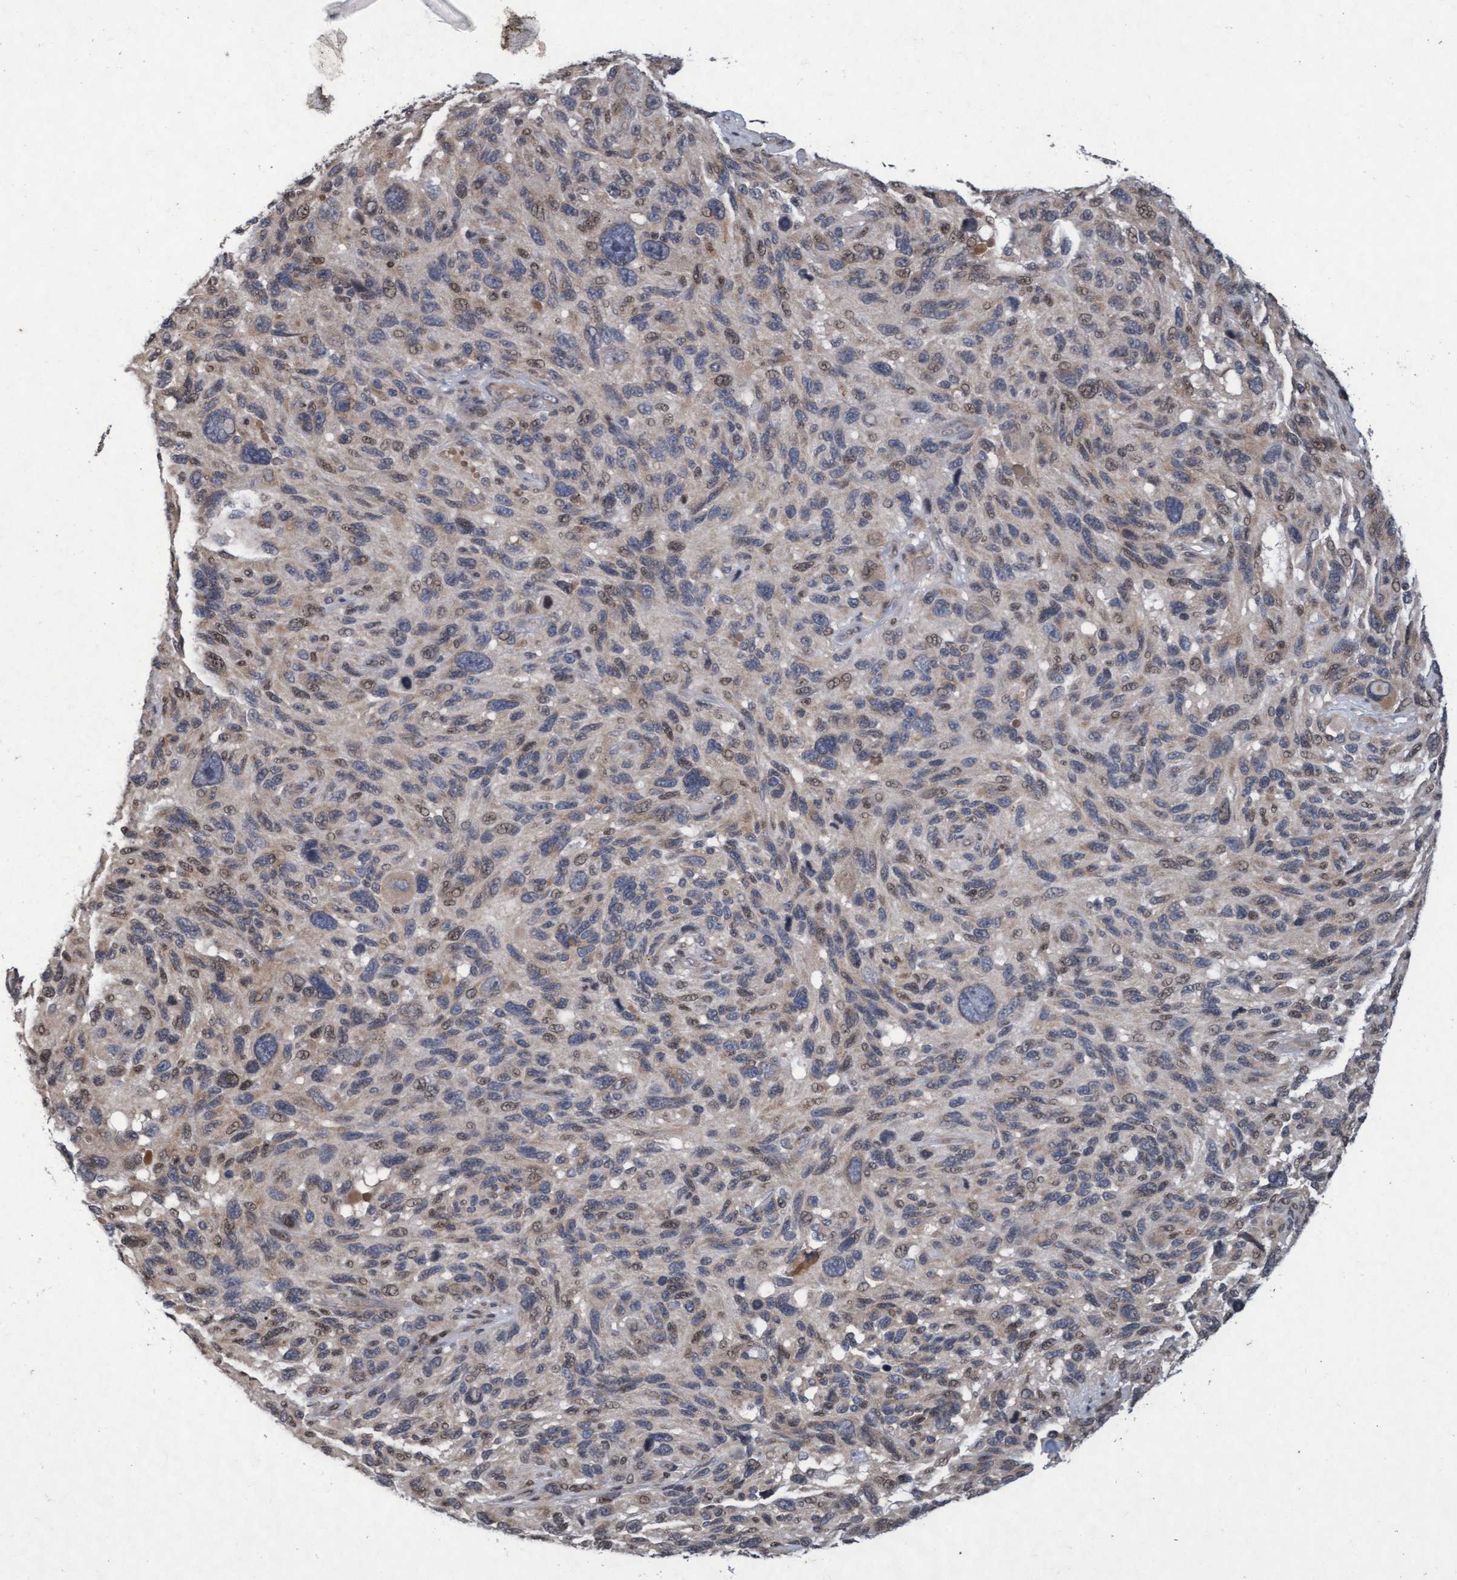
{"staining": {"intensity": "weak", "quantity": "<25%", "location": "nuclear"}, "tissue": "melanoma", "cell_type": "Tumor cells", "image_type": "cancer", "snomed": [{"axis": "morphology", "description": "Malignant melanoma, NOS"}, {"axis": "topography", "description": "Skin"}], "caption": "A high-resolution histopathology image shows immunohistochemistry staining of melanoma, which displays no significant positivity in tumor cells.", "gene": "KCNC2", "patient": {"sex": "male", "age": 53}}